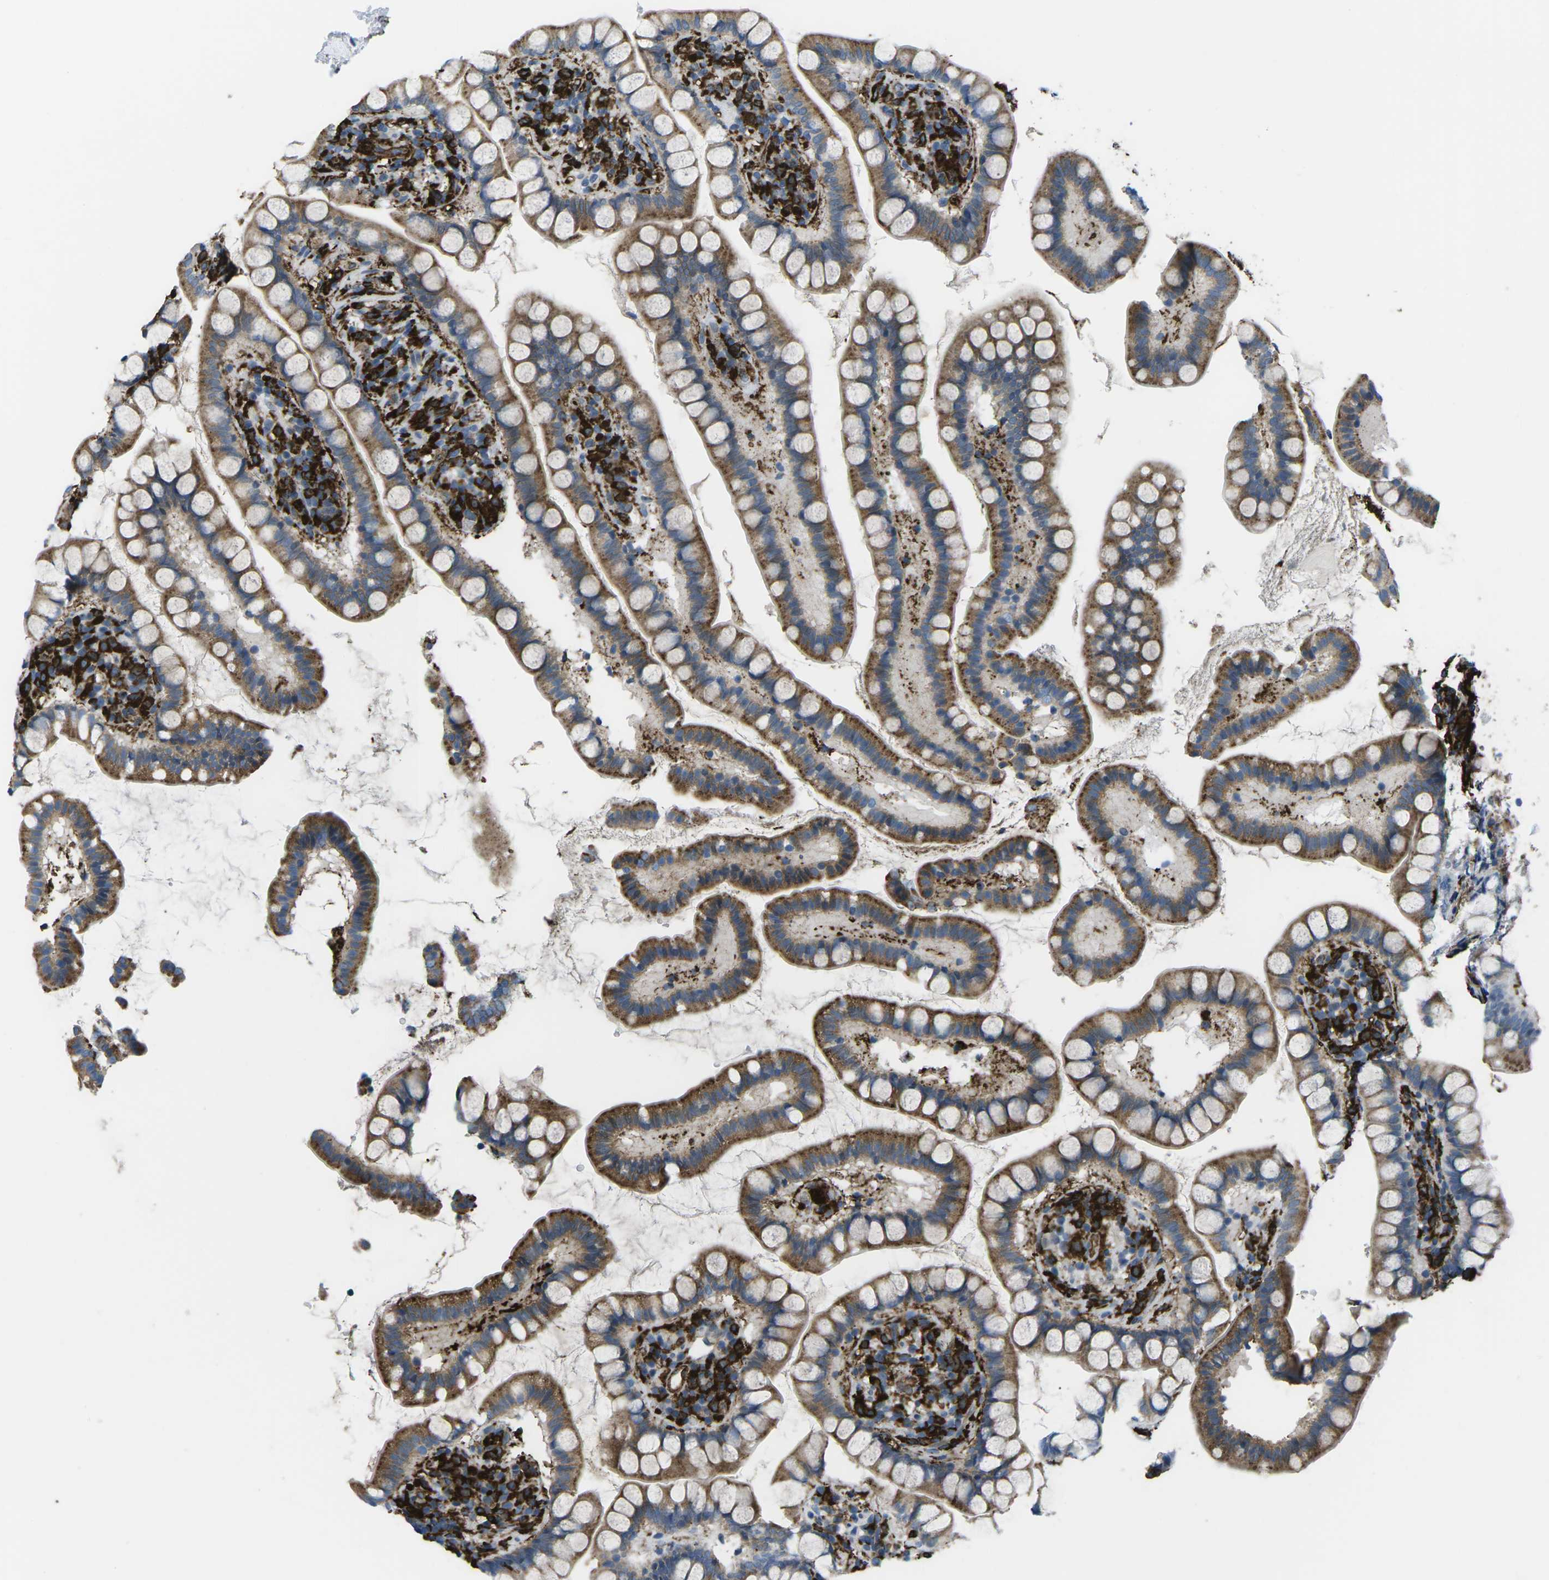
{"staining": {"intensity": "strong", "quantity": ">75%", "location": "cytoplasmic/membranous"}, "tissue": "small intestine", "cell_type": "Glandular cells", "image_type": "normal", "snomed": [{"axis": "morphology", "description": "Normal tissue, NOS"}, {"axis": "topography", "description": "Small intestine"}], "caption": "The histopathology image displays immunohistochemical staining of normal small intestine. There is strong cytoplasmic/membranous expression is appreciated in about >75% of glandular cells.", "gene": "PTPN1", "patient": {"sex": "female", "age": 84}}